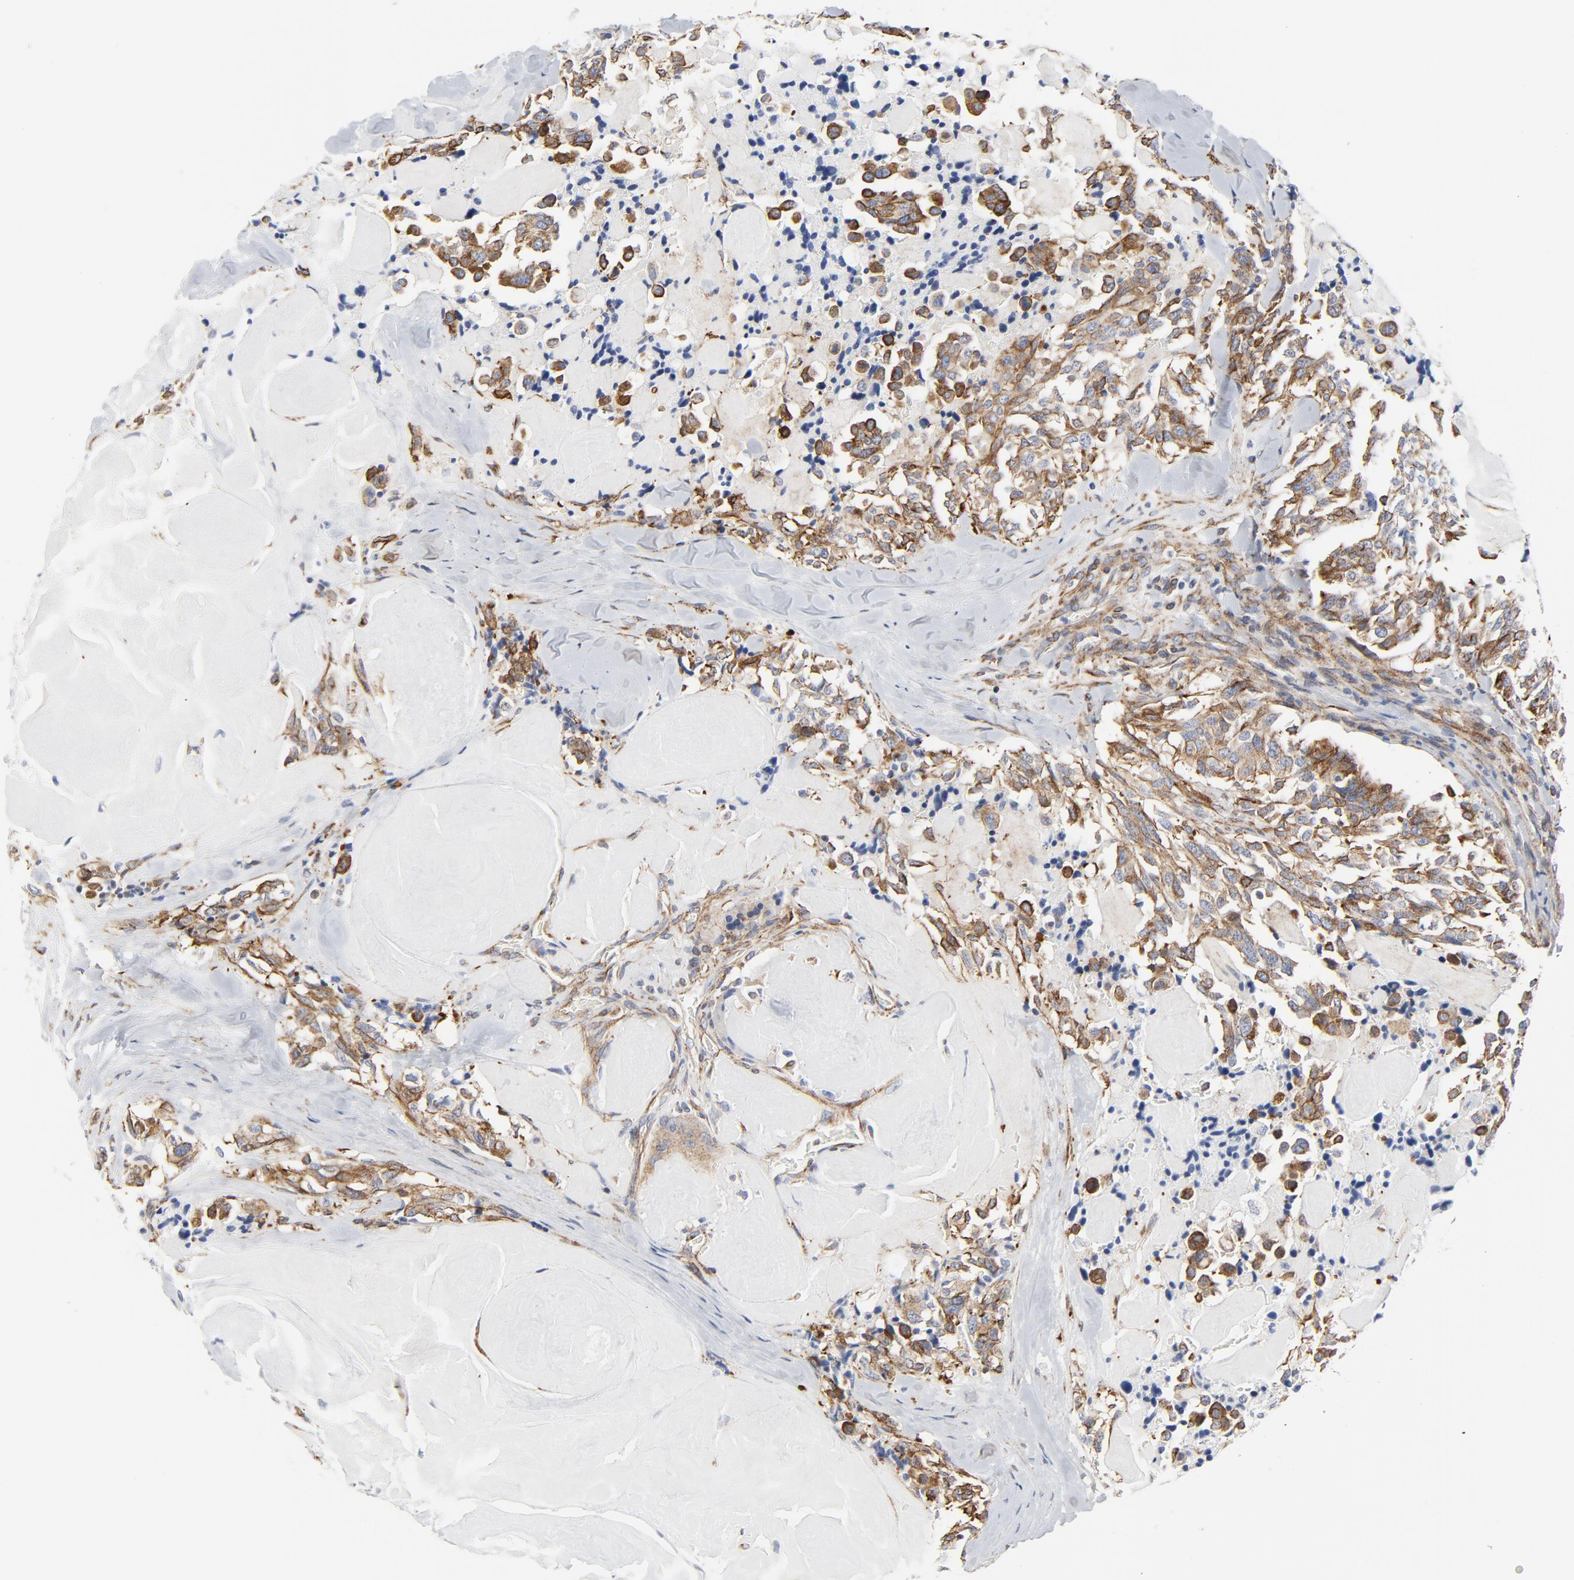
{"staining": {"intensity": "moderate", "quantity": "25%-75%", "location": "cytoplasmic/membranous"}, "tissue": "thyroid cancer", "cell_type": "Tumor cells", "image_type": "cancer", "snomed": [{"axis": "morphology", "description": "Carcinoma, NOS"}, {"axis": "morphology", "description": "Carcinoid, malignant, NOS"}, {"axis": "topography", "description": "Thyroid gland"}], "caption": "A medium amount of moderate cytoplasmic/membranous expression is seen in approximately 25%-75% of tumor cells in carcinoma (thyroid) tissue. Using DAB (brown) and hematoxylin (blue) stains, captured at high magnification using brightfield microscopy.", "gene": "TUBB1", "patient": {"sex": "male", "age": 33}}